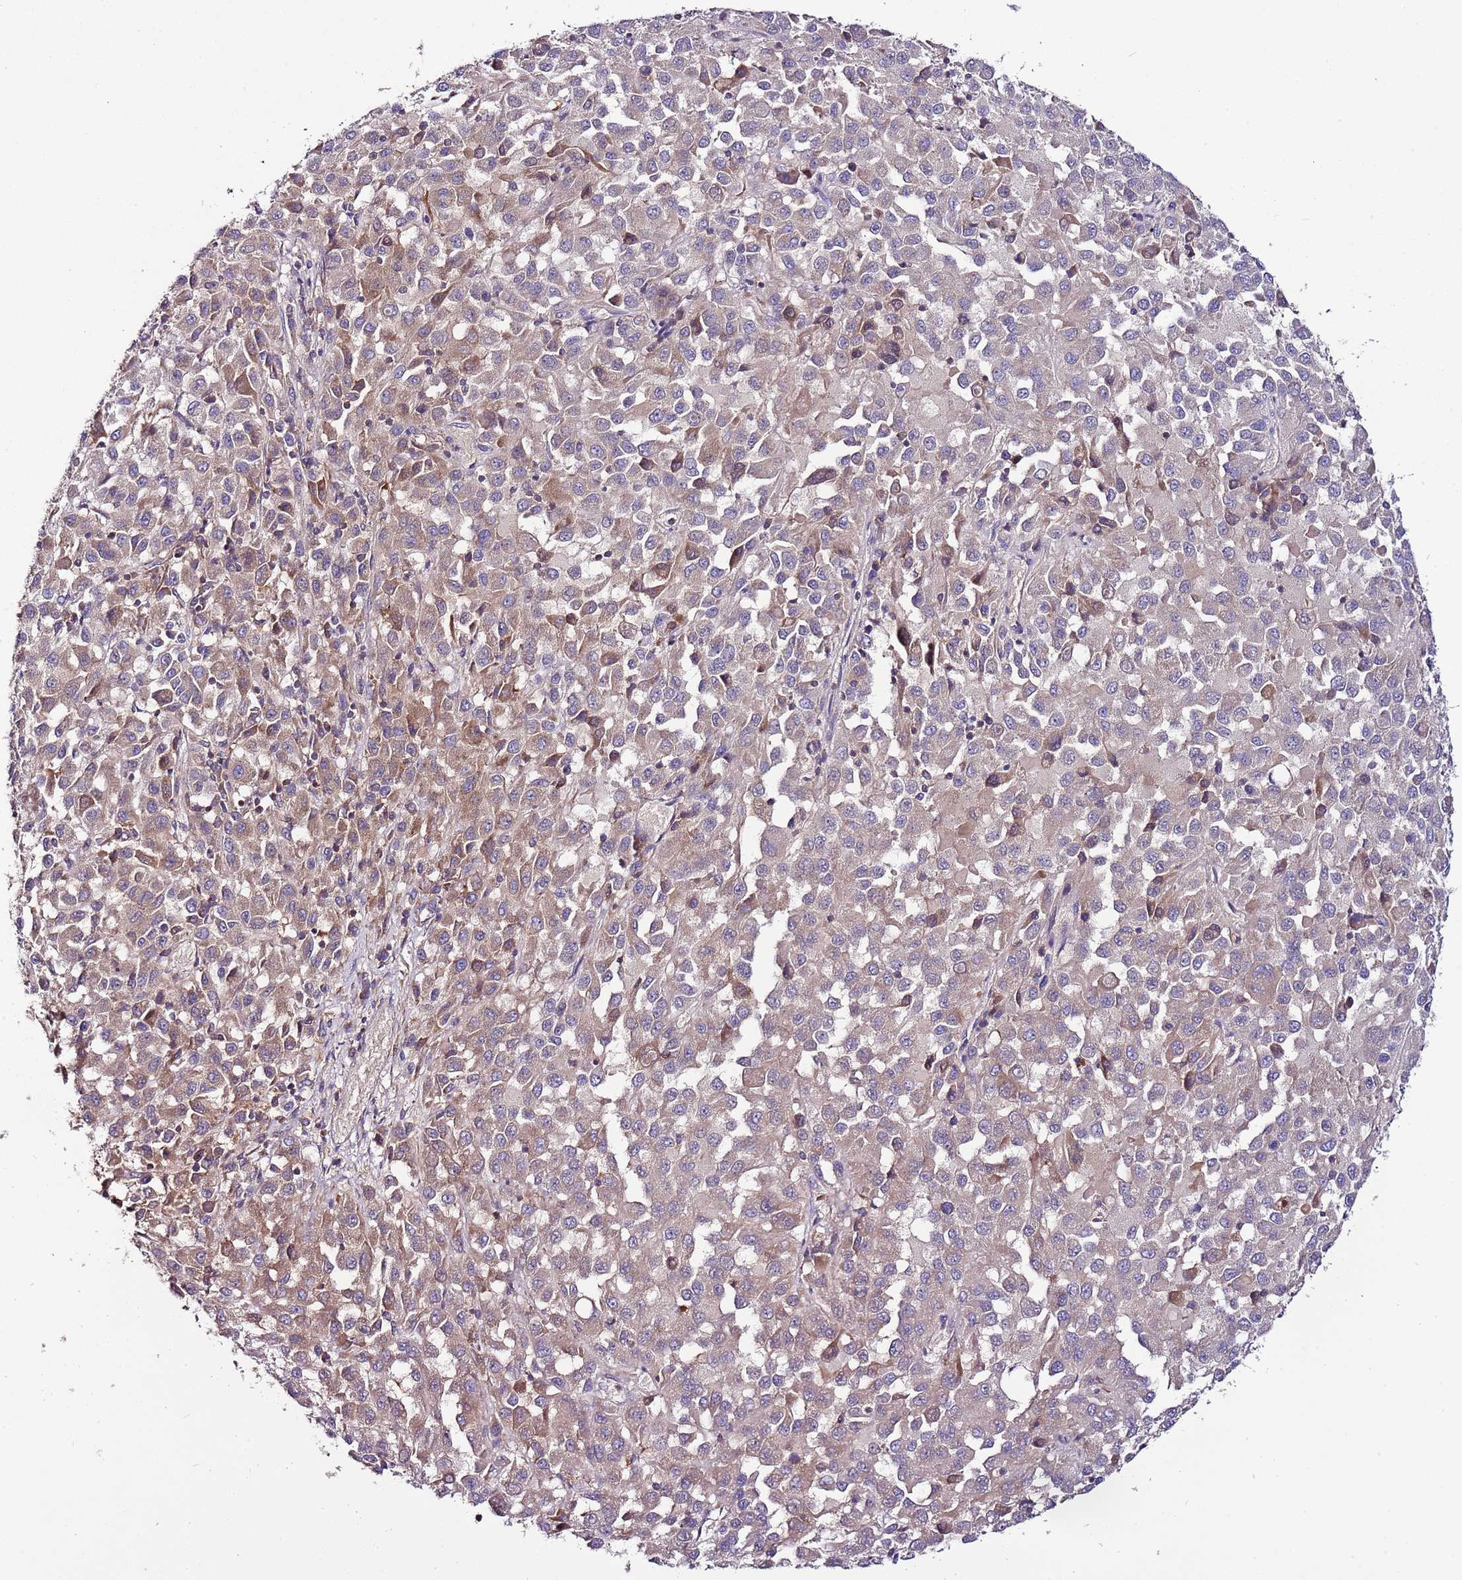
{"staining": {"intensity": "moderate", "quantity": "<25%", "location": "cytoplasmic/membranous"}, "tissue": "melanoma", "cell_type": "Tumor cells", "image_type": "cancer", "snomed": [{"axis": "morphology", "description": "Malignant melanoma, Metastatic site"}, {"axis": "topography", "description": "Lung"}], "caption": "Immunohistochemistry (IHC) histopathology image of human malignant melanoma (metastatic site) stained for a protein (brown), which demonstrates low levels of moderate cytoplasmic/membranous staining in approximately <25% of tumor cells.", "gene": "IGIP", "patient": {"sex": "male", "age": 64}}